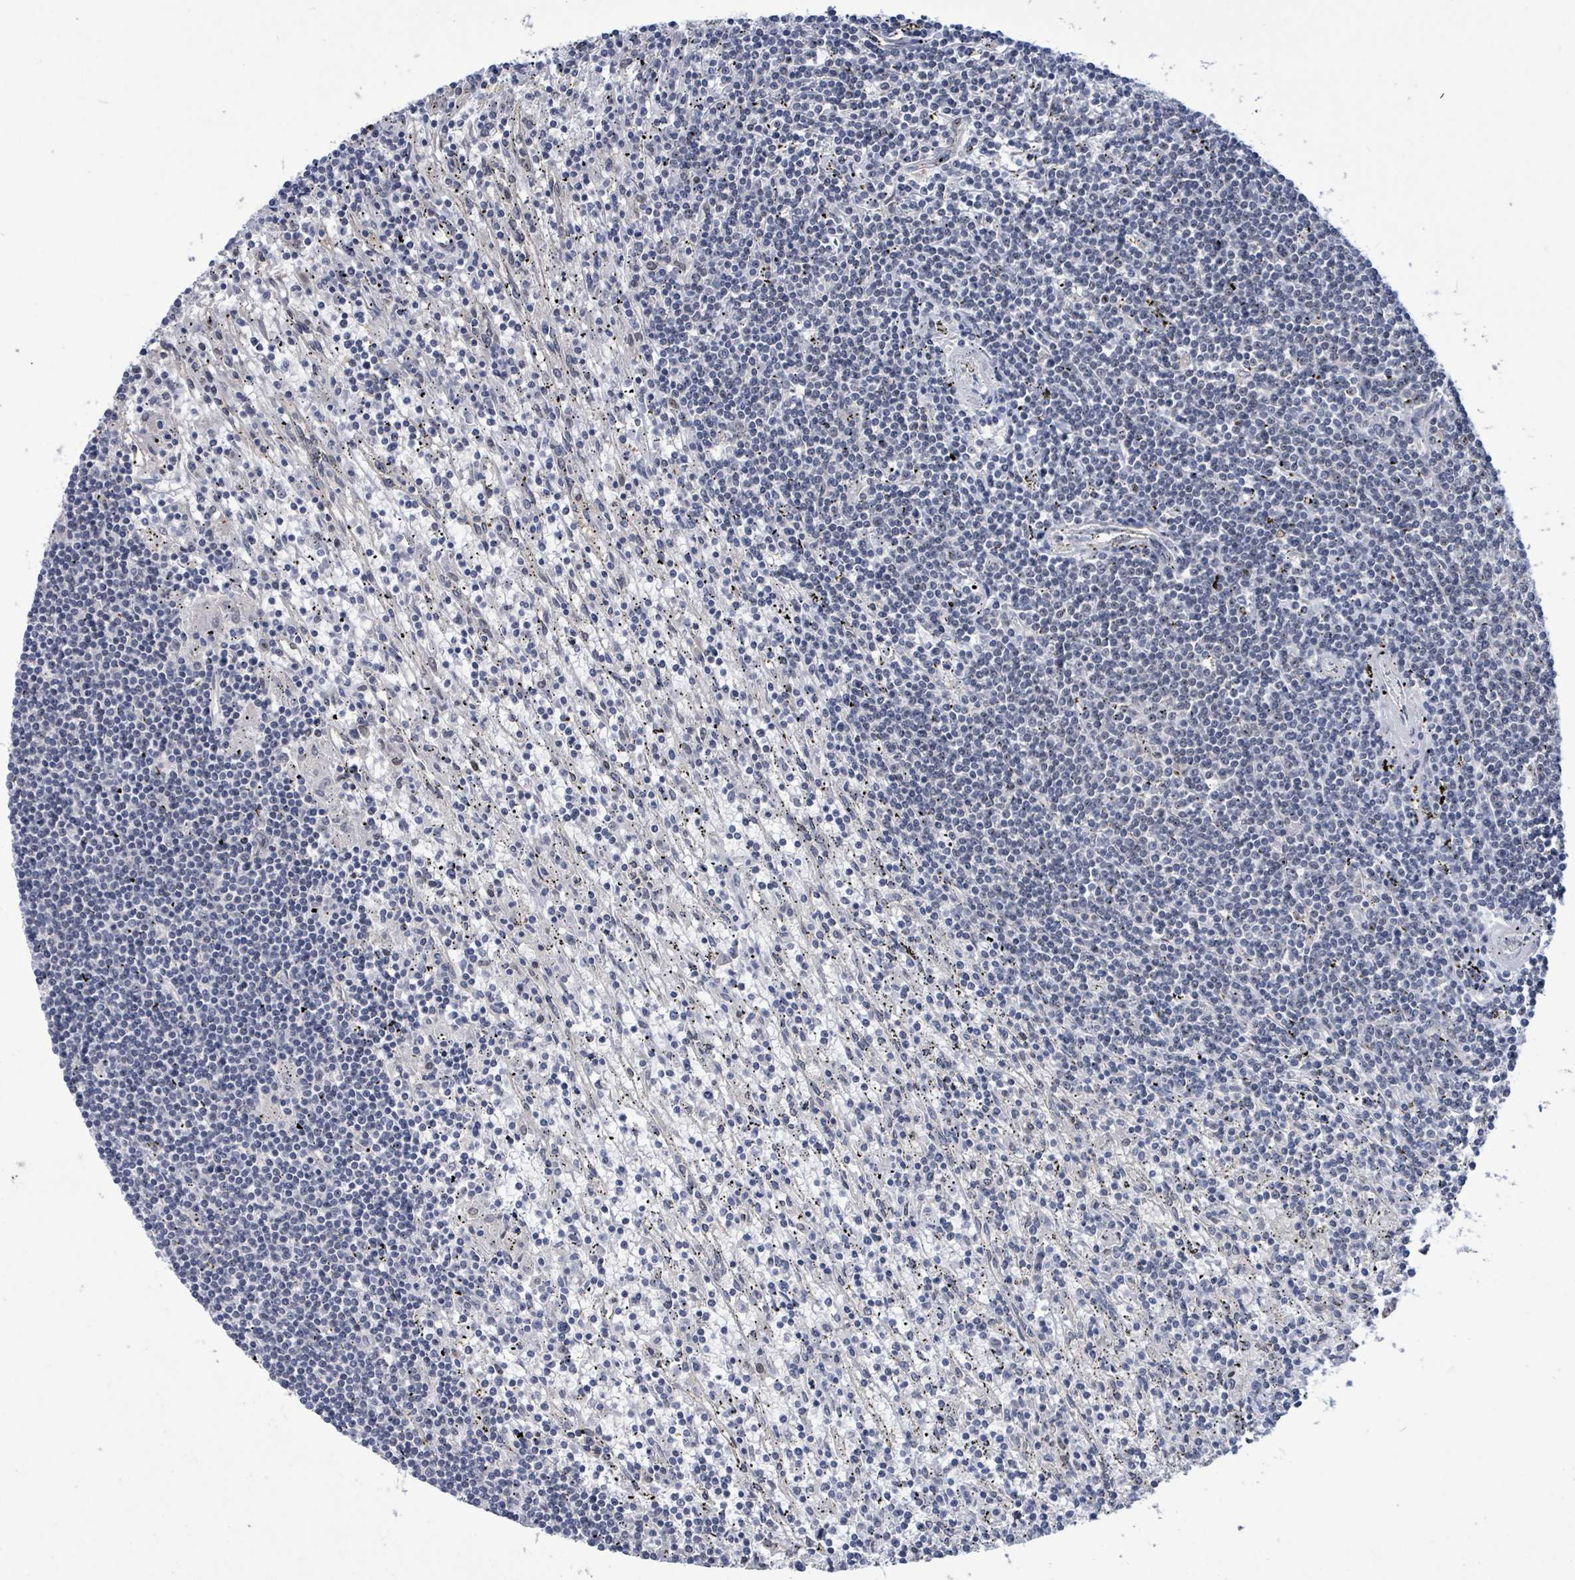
{"staining": {"intensity": "negative", "quantity": "none", "location": "none"}, "tissue": "lymphoma", "cell_type": "Tumor cells", "image_type": "cancer", "snomed": [{"axis": "morphology", "description": "Malignant lymphoma, non-Hodgkin's type, Low grade"}, {"axis": "topography", "description": "Spleen"}], "caption": "DAB immunohistochemical staining of malignant lymphoma, non-Hodgkin's type (low-grade) demonstrates no significant staining in tumor cells.", "gene": "RRN3", "patient": {"sex": "male", "age": 76}}